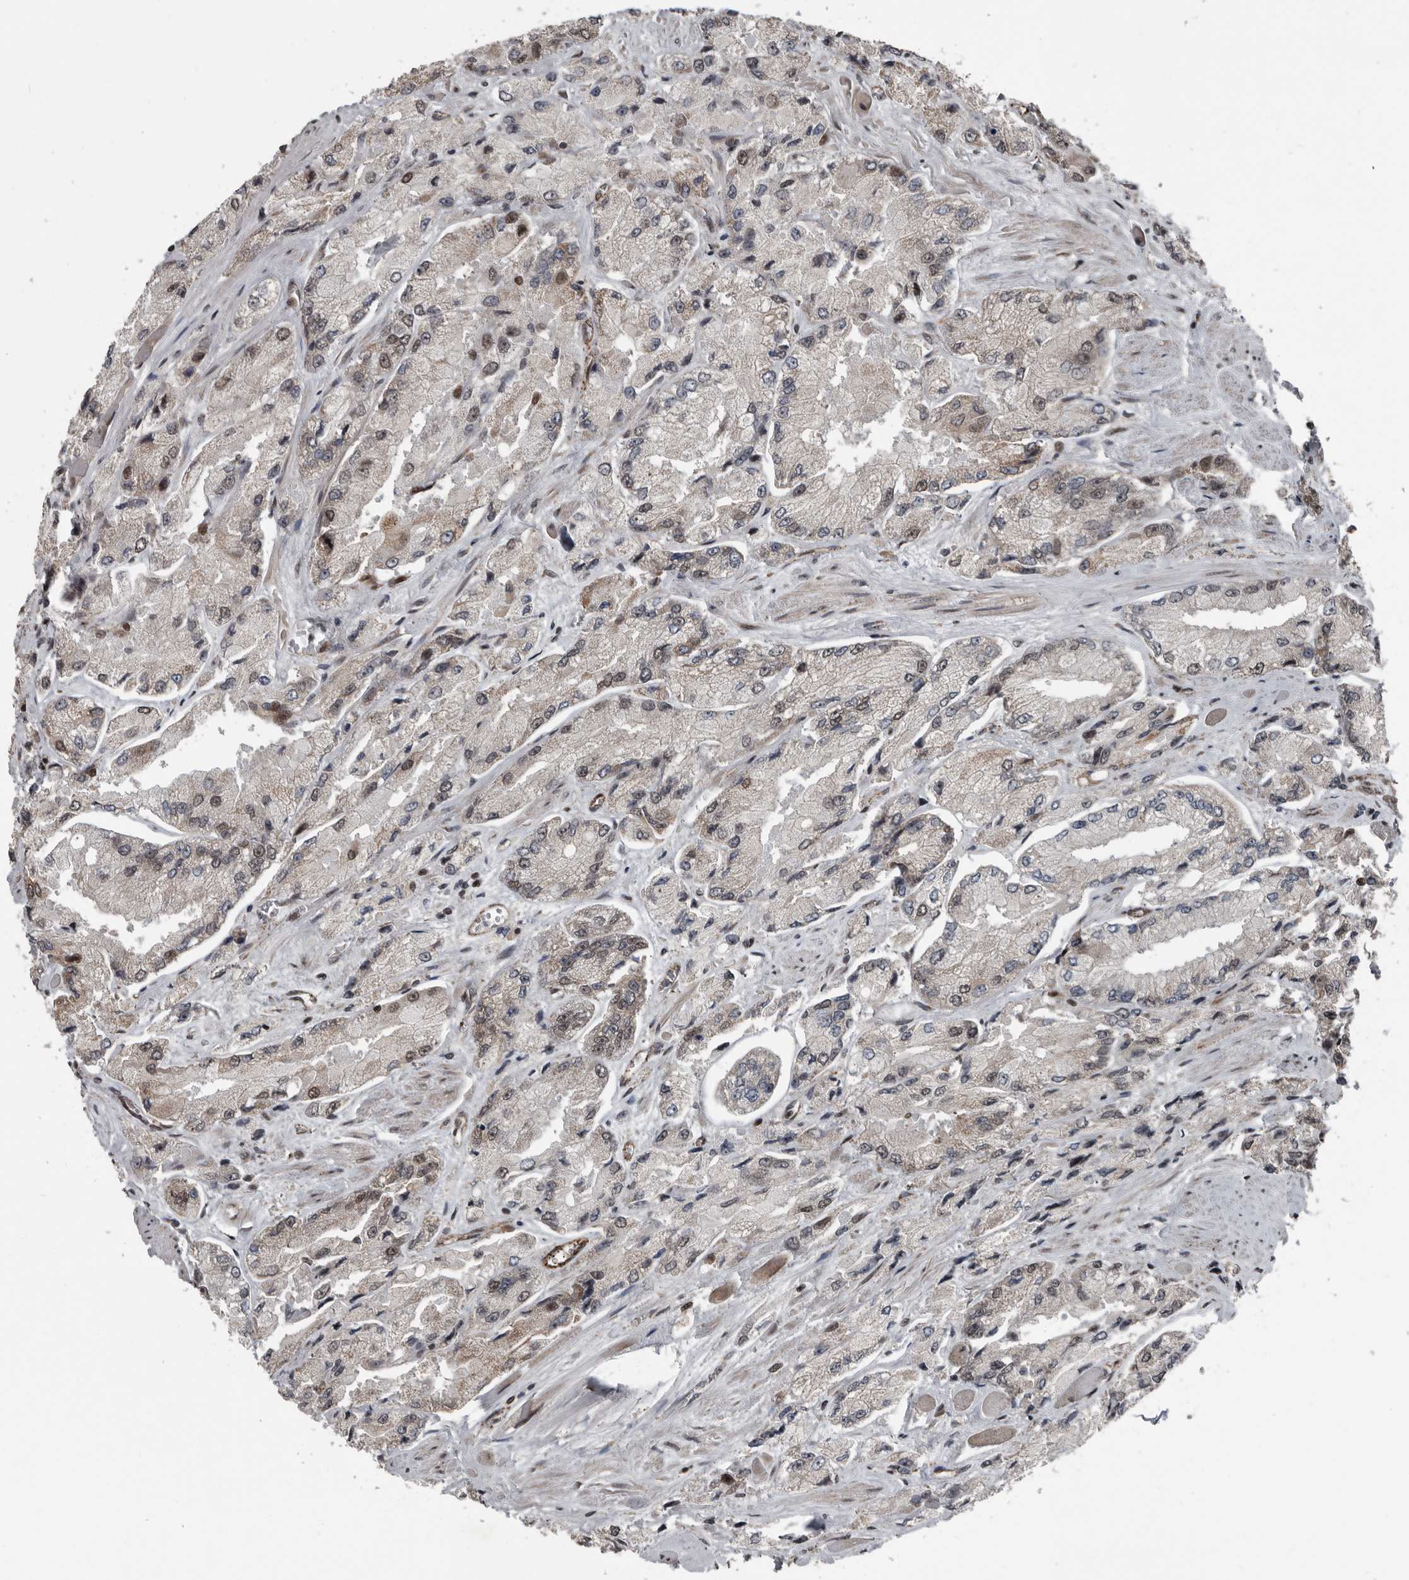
{"staining": {"intensity": "weak", "quantity": "<25%", "location": "cytoplasmic/membranous,nuclear"}, "tissue": "prostate cancer", "cell_type": "Tumor cells", "image_type": "cancer", "snomed": [{"axis": "morphology", "description": "Adenocarcinoma, High grade"}, {"axis": "topography", "description": "Prostate"}], "caption": "An image of human adenocarcinoma (high-grade) (prostate) is negative for staining in tumor cells.", "gene": "CHD1L", "patient": {"sex": "male", "age": 58}}